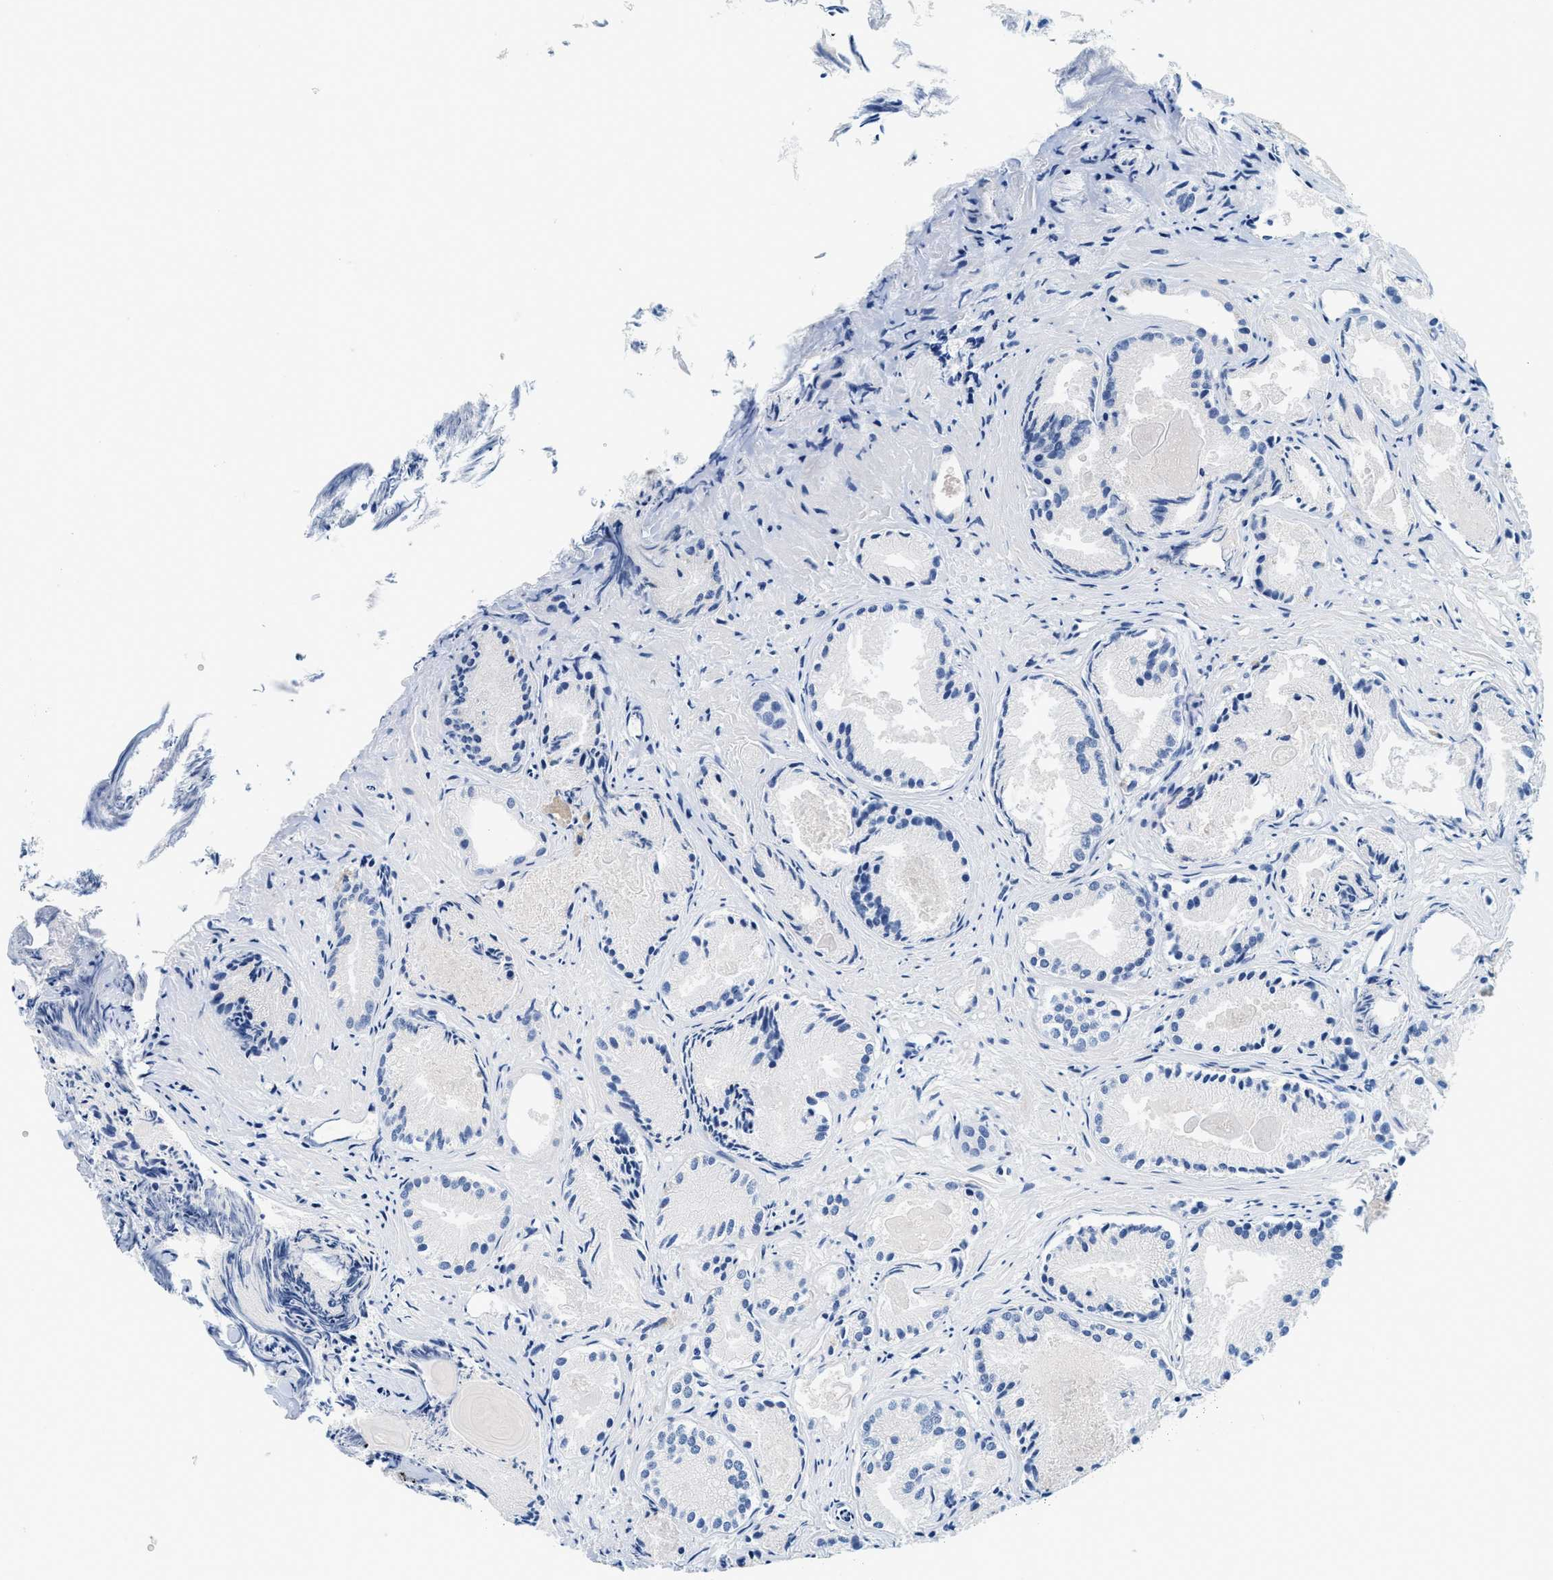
{"staining": {"intensity": "negative", "quantity": "none", "location": "none"}, "tissue": "prostate cancer", "cell_type": "Tumor cells", "image_type": "cancer", "snomed": [{"axis": "morphology", "description": "Adenocarcinoma, Low grade"}, {"axis": "topography", "description": "Prostate"}], "caption": "The immunohistochemistry (IHC) micrograph has no significant expression in tumor cells of prostate cancer (low-grade adenocarcinoma) tissue.", "gene": "GSTM3", "patient": {"sex": "male", "age": 72}}